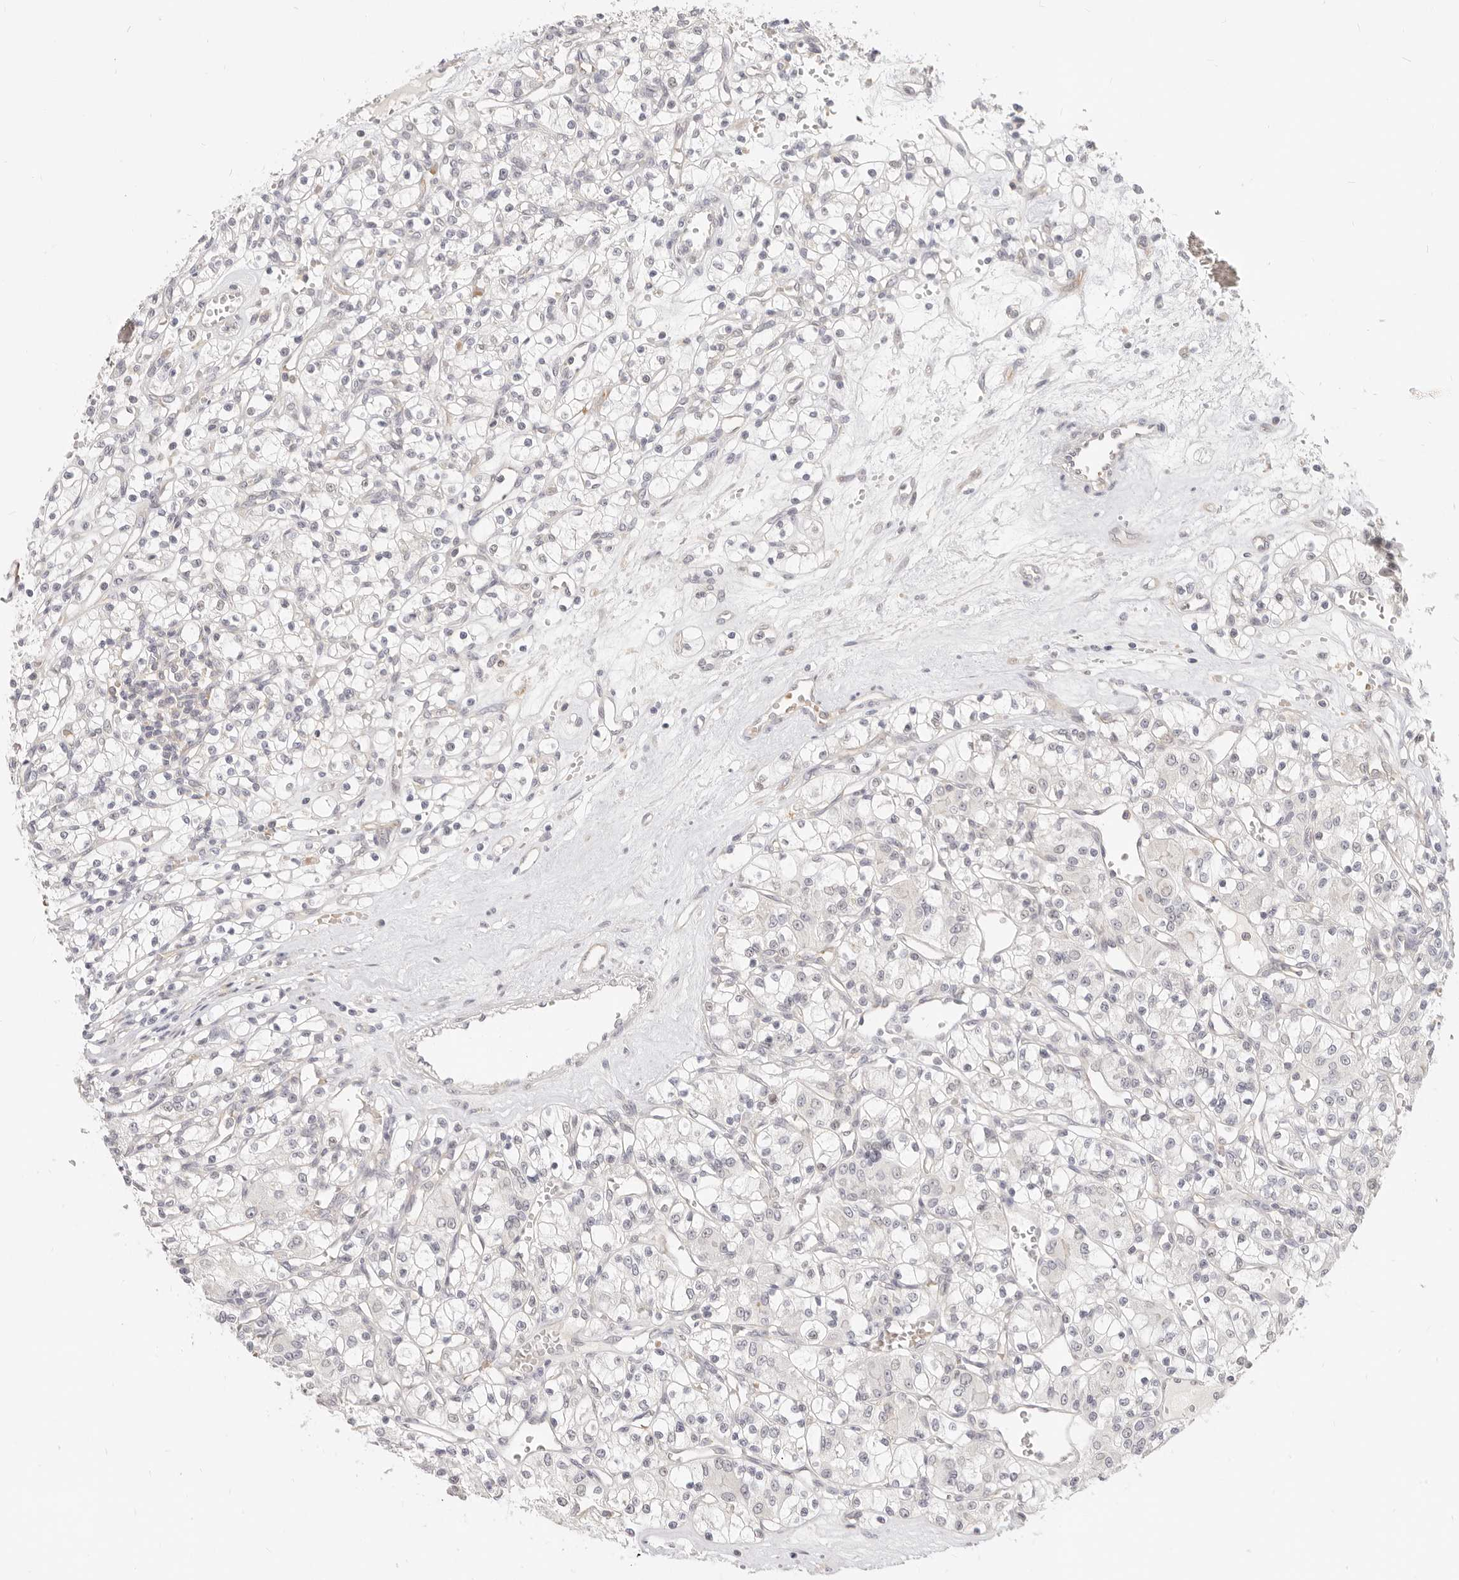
{"staining": {"intensity": "negative", "quantity": "none", "location": "none"}, "tissue": "renal cancer", "cell_type": "Tumor cells", "image_type": "cancer", "snomed": [{"axis": "morphology", "description": "Adenocarcinoma, NOS"}, {"axis": "topography", "description": "Kidney"}], "caption": "The image exhibits no significant expression in tumor cells of renal cancer.", "gene": "LTB4R2", "patient": {"sex": "female", "age": 59}}